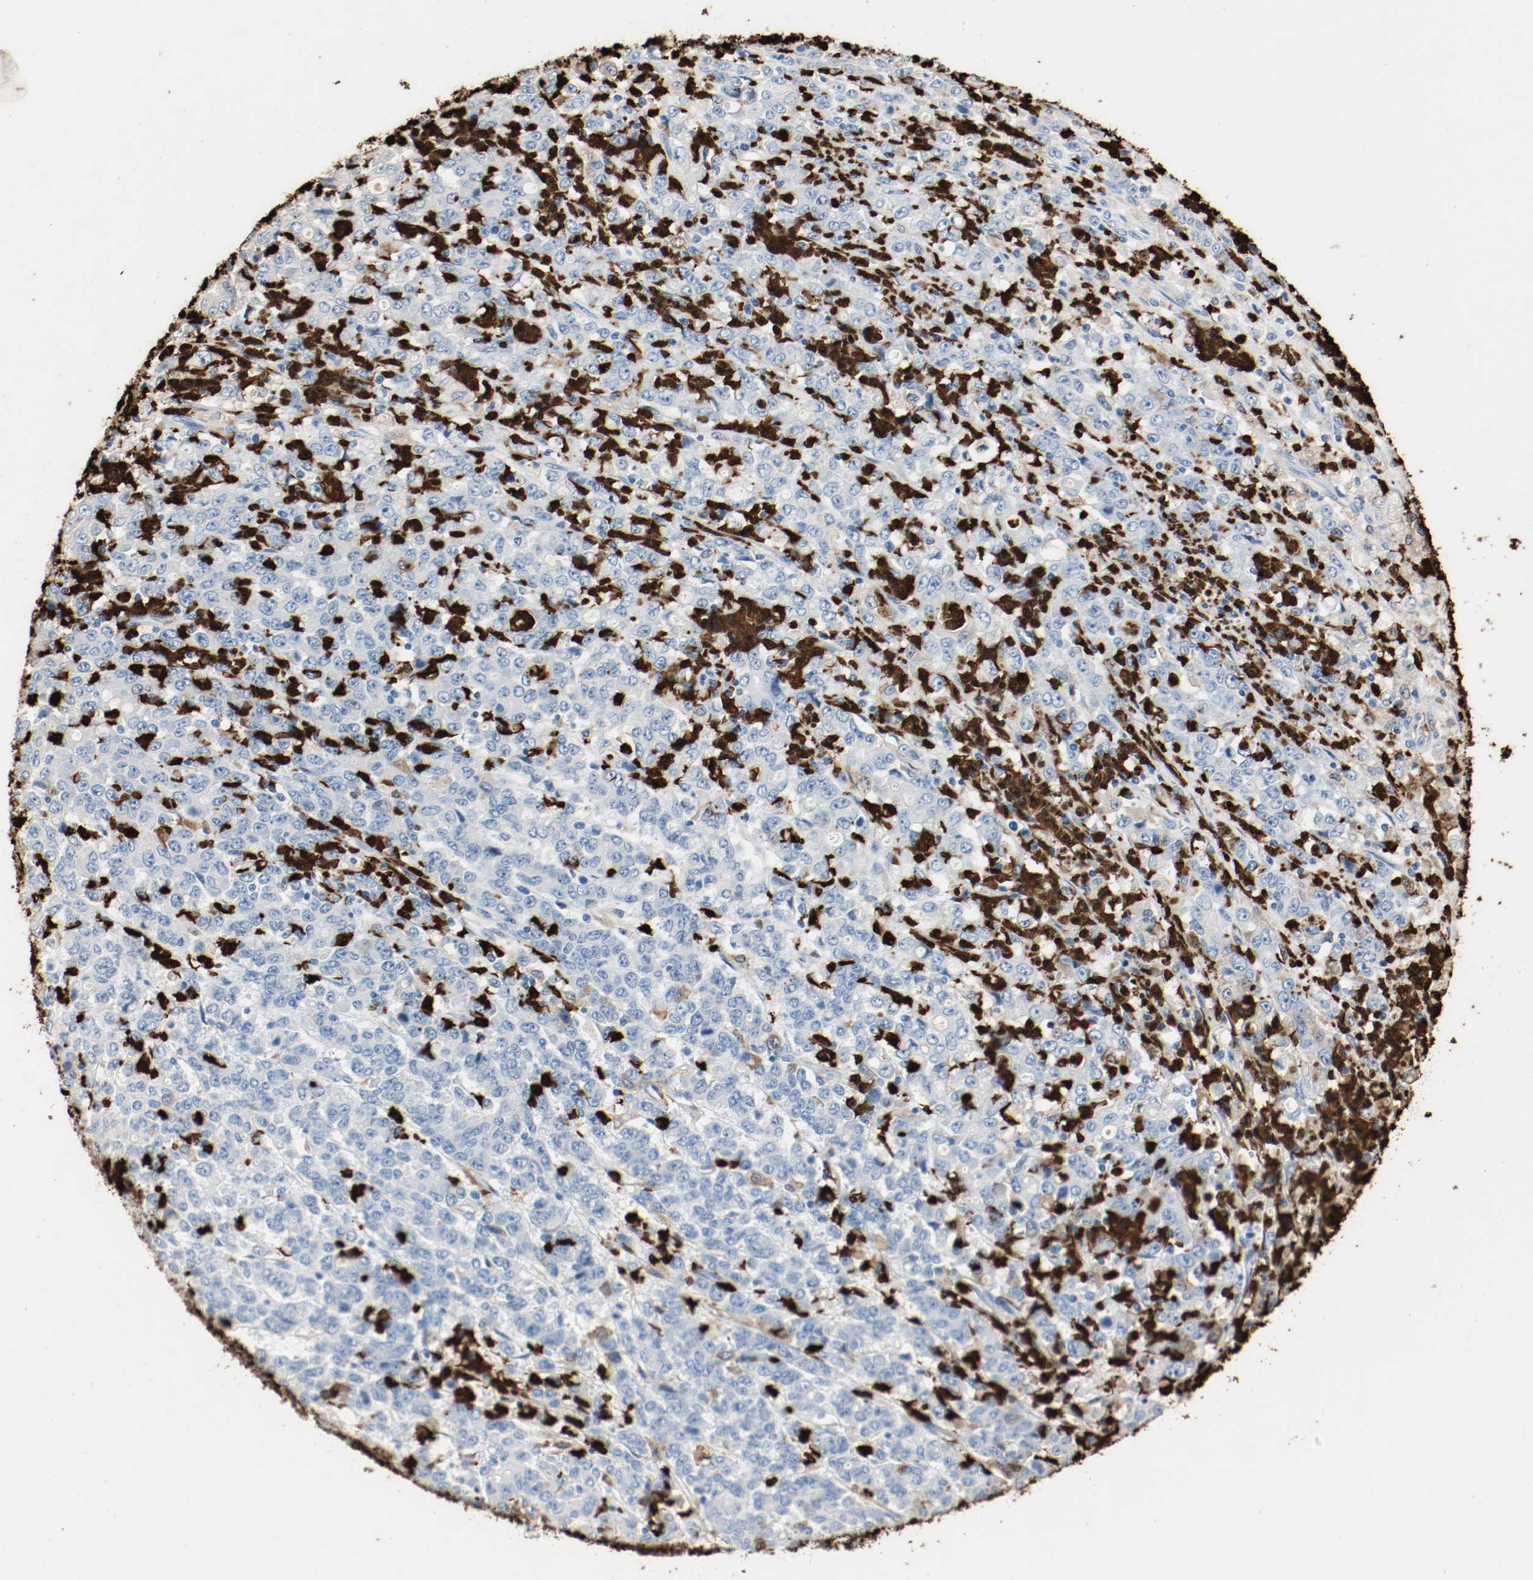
{"staining": {"intensity": "weak", "quantity": "<25%", "location": "cytoplasmic/membranous"}, "tissue": "stomach cancer", "cell_type": "Tumor cells", "image_type": "cancer", "snomed": [{"axis": "morphology", "description": "Adenocarcinoma, NOS"}, {"axis": "topography", "description": "Stomach, lower"}], "caption": "Protein analysis of stomach cancer reveals no significant staining in tumor cells.", "gene": "S100A9", "patient": {"sex": "female", "age": 71}}